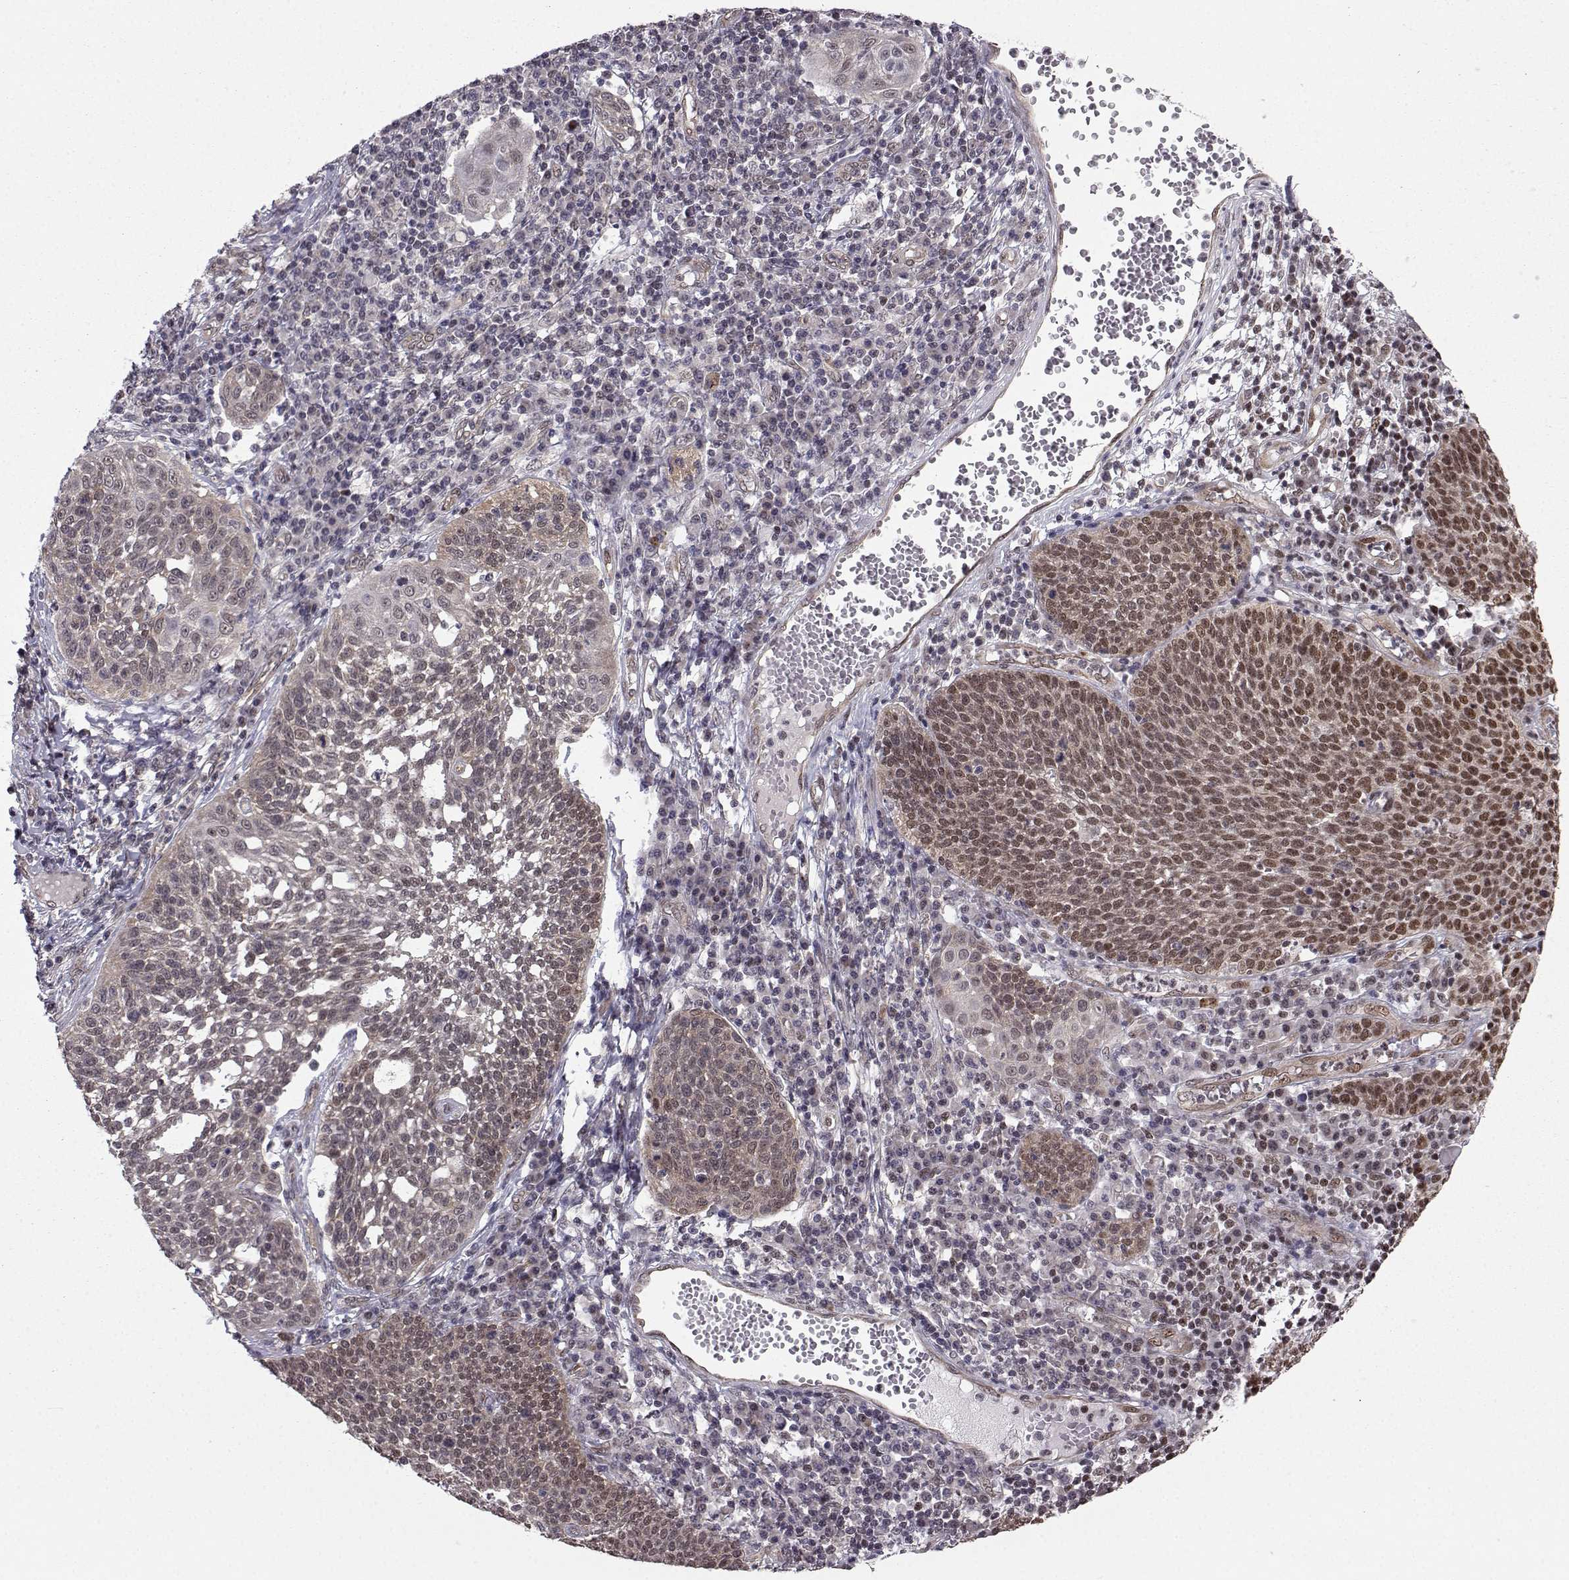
{"staining": {"intensity": "moderate", "quantity": "25%-75%", "location": "nuclear"}, "tissue": "cervical cancer", "cell_type": "Tumor cells", "image_type": "cancer", "snomed": [{"axis": "morphology", "description": "Squamous cell carcinoma, NOS"}, {"axis": "topography", "description": "Cervix"}], "caption": "A medium amount of moderate nuclear staining is appreciated in approximately 25%-75% of tumor cells in cervical squamous cell carcinoma tissue. The staining was performed using DAB, with brown indicating positive protein expression. Nuclei are stained blue with hematoxylin.", "gene": "PKN2", "patient": {"sex": "female", "age": 34}}